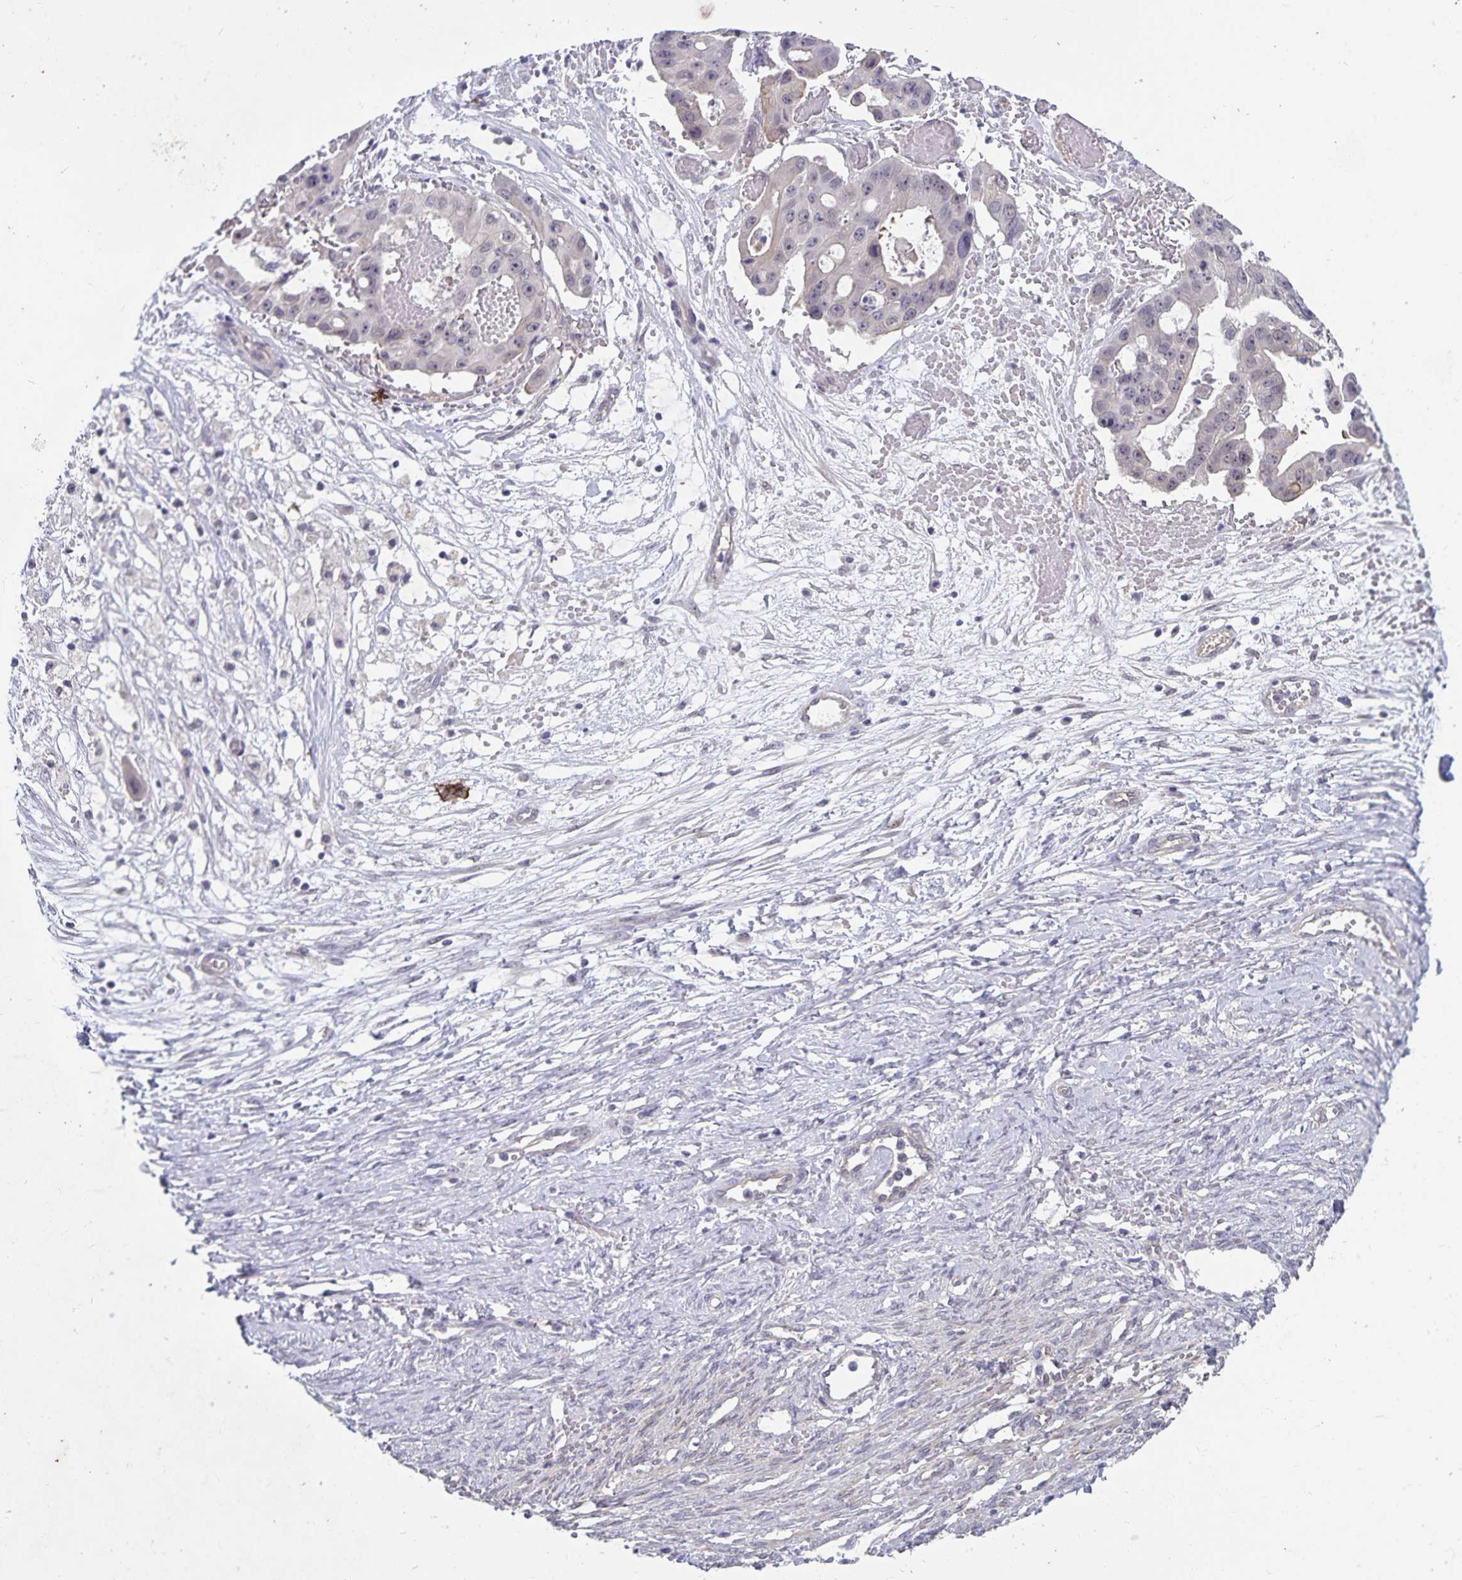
{"staining": {"intensity": "negative", "quantity": "none", "location": "none"}, "tissue": "ovarian cancer", "cell_type": "Tumor cells", "image_type": "cancer", "snomed": [{"axis": "morphology", "description": "Cystadenocarcinoma, serous, NOS"}, {"axis": "topography", "description": "Ovary"}], "caption": "Ovarian cancer stained for a protein using IHC exhibits no positivity tumor cells.", "gene": "CDKN2B", "patient": {"sex": "female", "age": 56}}